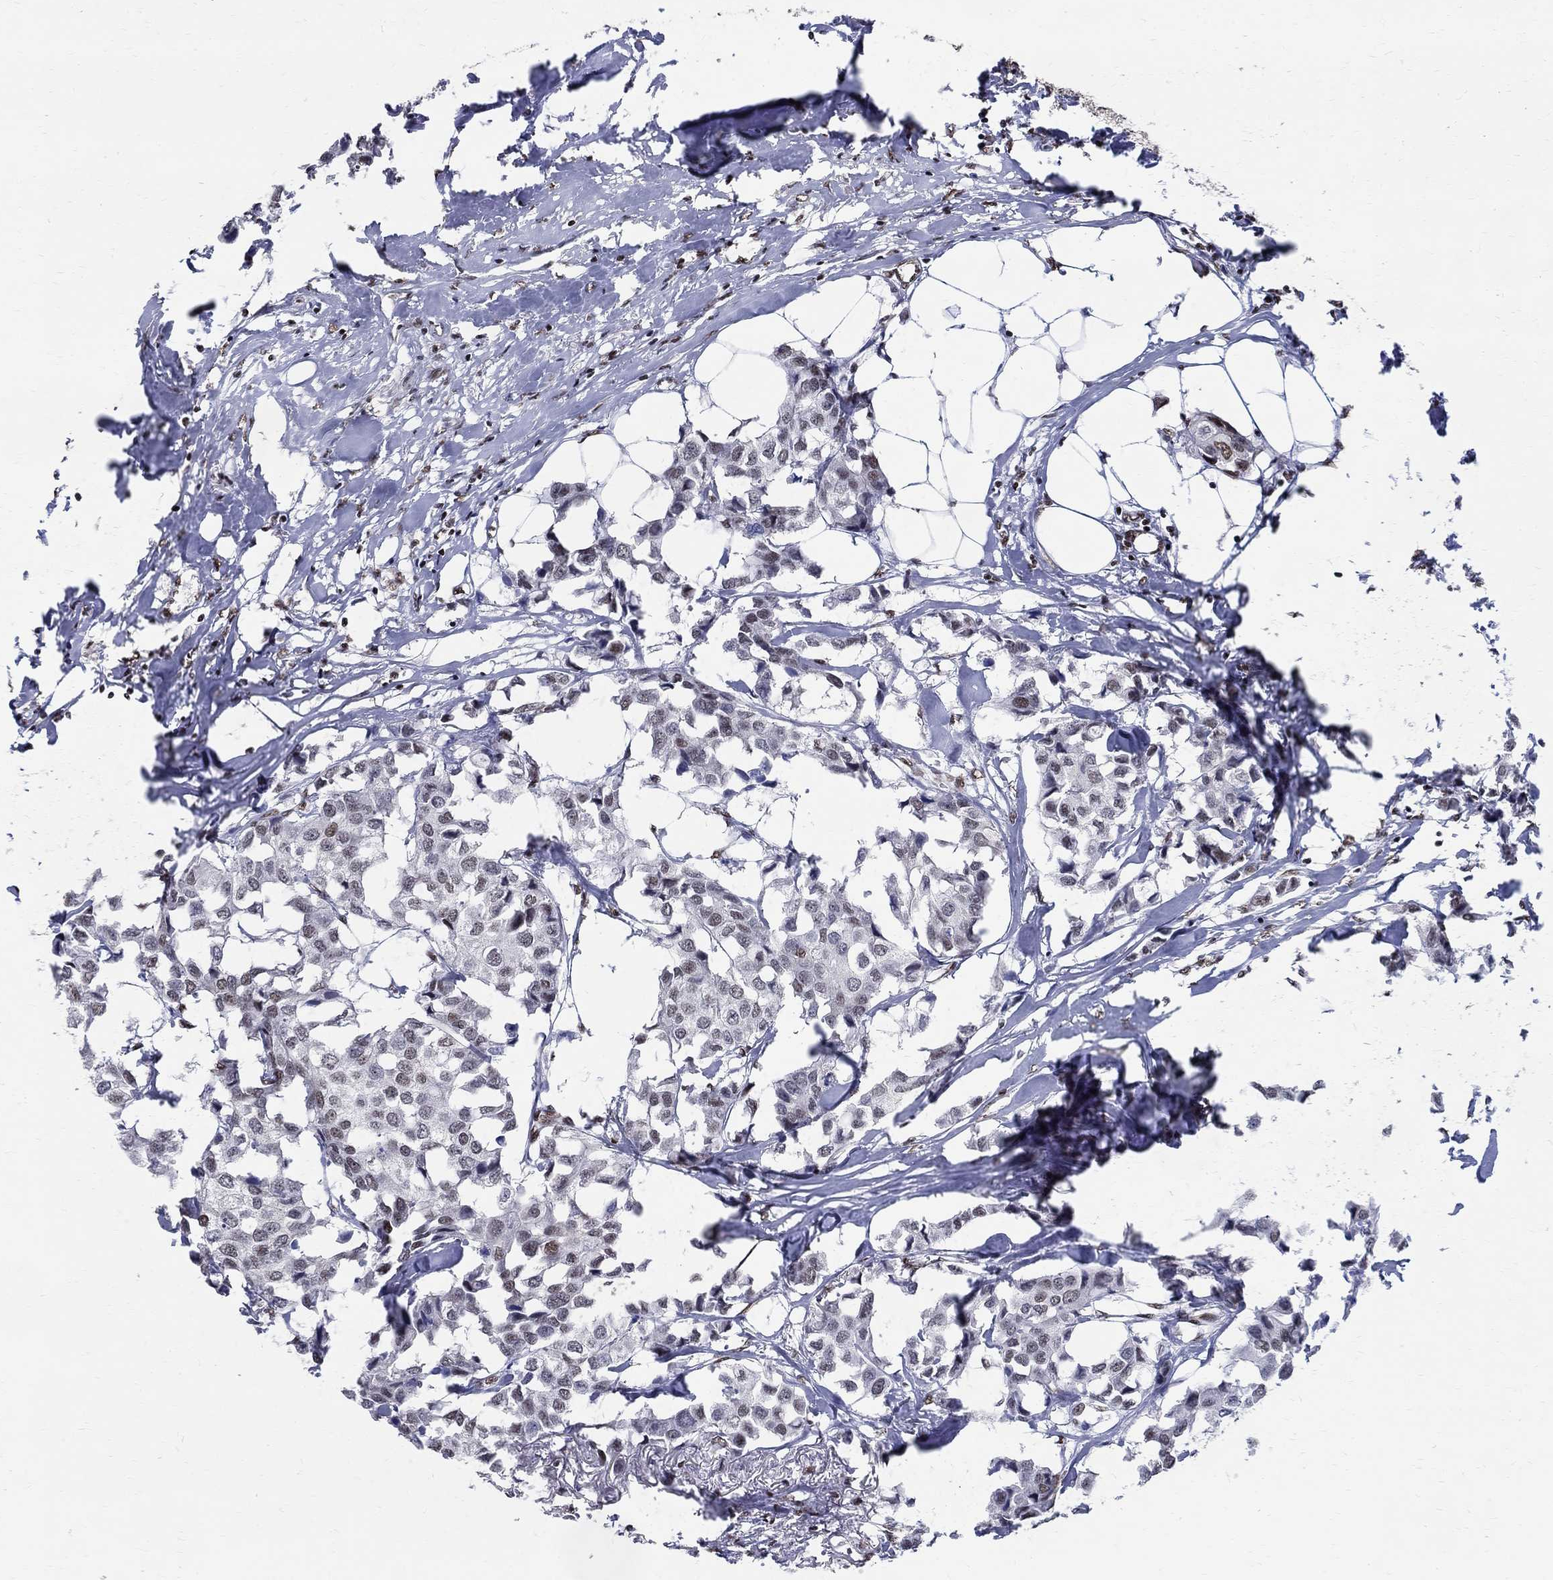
{"staining": {"intensity": "weak", "quantity": "<25%", "location": "nuclear"}, "tissue": "breast cancer", "cell_type": "Tumor cells", "image_type": "cancer", "snomed": [{"axis": "morphology", "description": "Duct carcinoma"}, {"axis": "topography", "description": "Breast"}], "caption": "Breast infiltrating ductal carcinoma stained for a protein using IHC exhibits no expression tumor cells.", "gene": "FBXO16", "patient": {"sex": "female", "age": 80}}